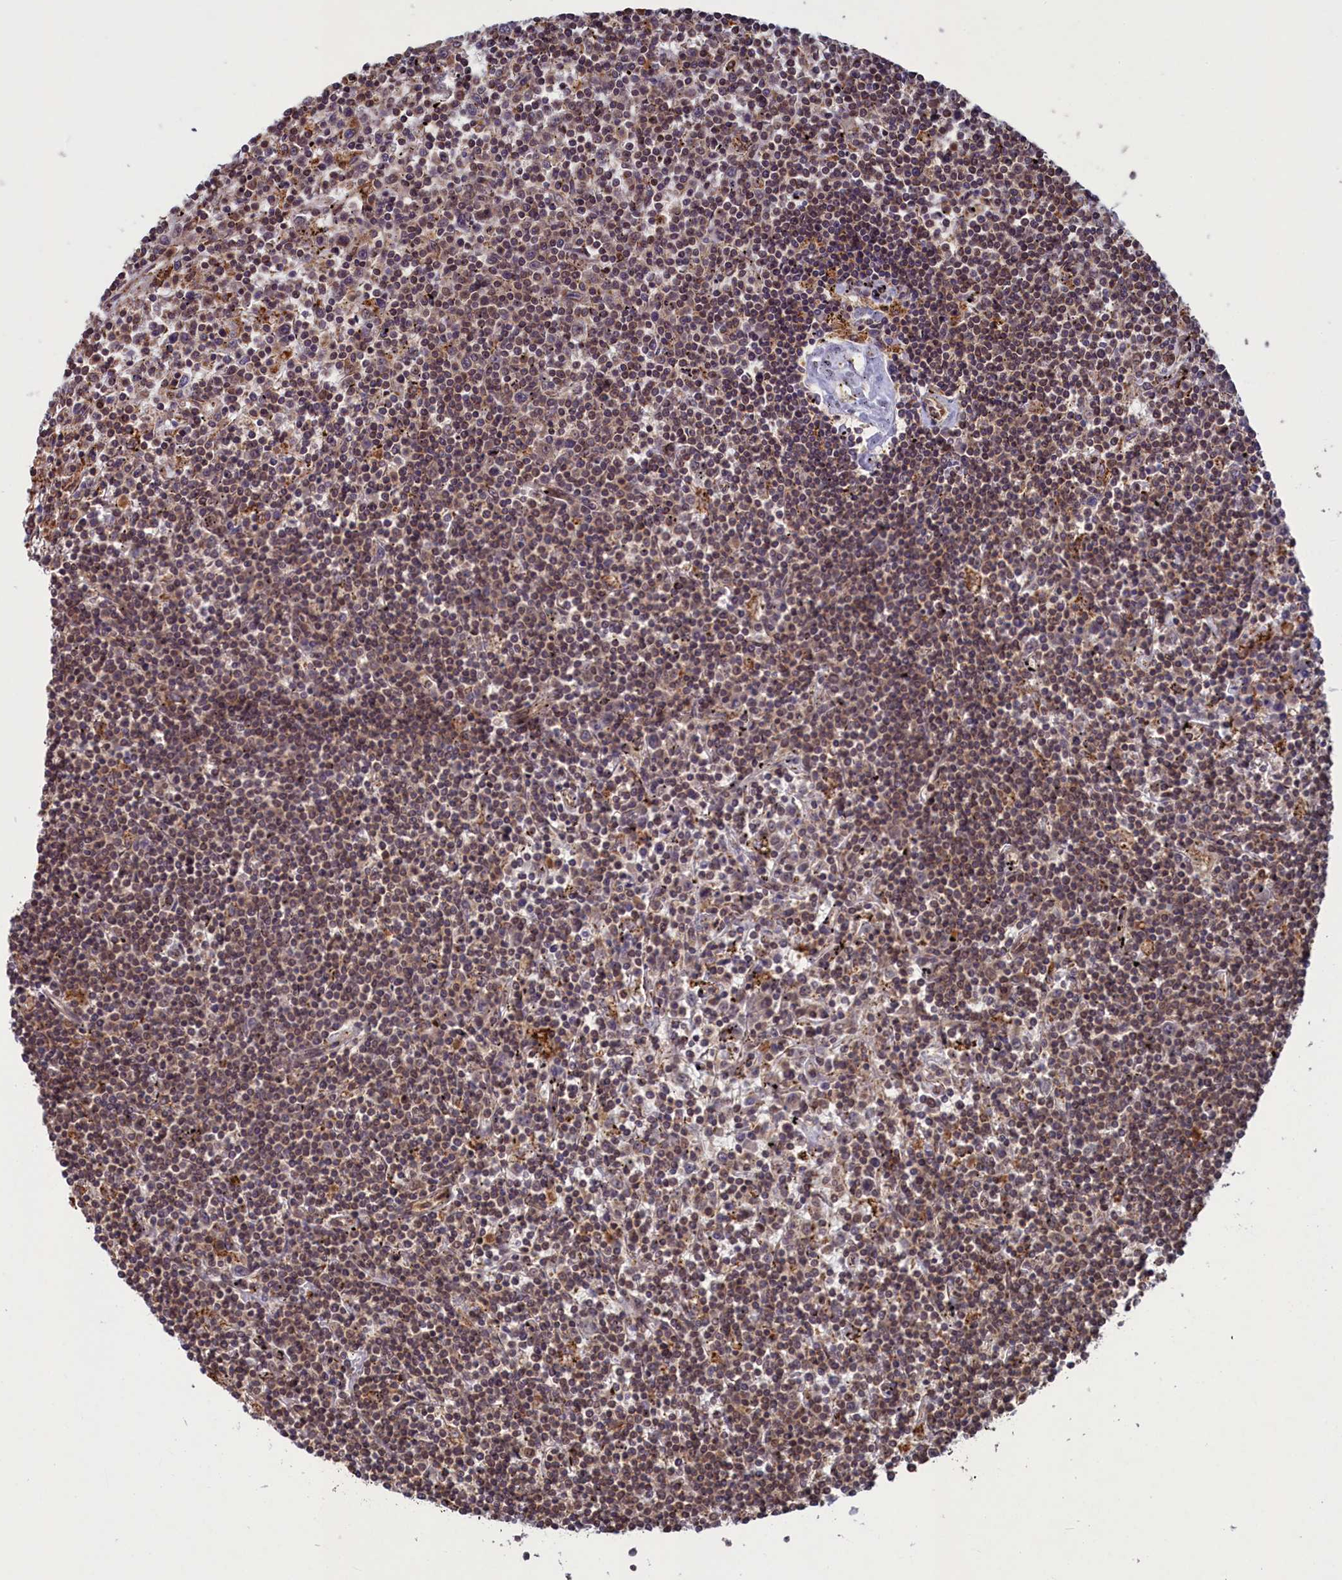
{"staining": {"intensity": "weak", "quantity": "25%-75%", "location": "cytoplasmic/membranous,nuclear"}, "tissue": "lymphoma", "cell_type": "Tumor cells", "image_type": "cancer", "snomed": [{"axis": "morphology", "description": "Malignant lymphoma, non-Hodgkin's type, Low grade"}, {"axis": "topography", "description": "Spleen"}], "caption": "Human lymphoma stained with a brown dye shows weak cytoplasmic/membranous and nuclear positive expression in about 25%-75% of tumor cells.", "gene": "NAE1", "patient": {"sex": "male", "age": 76}}